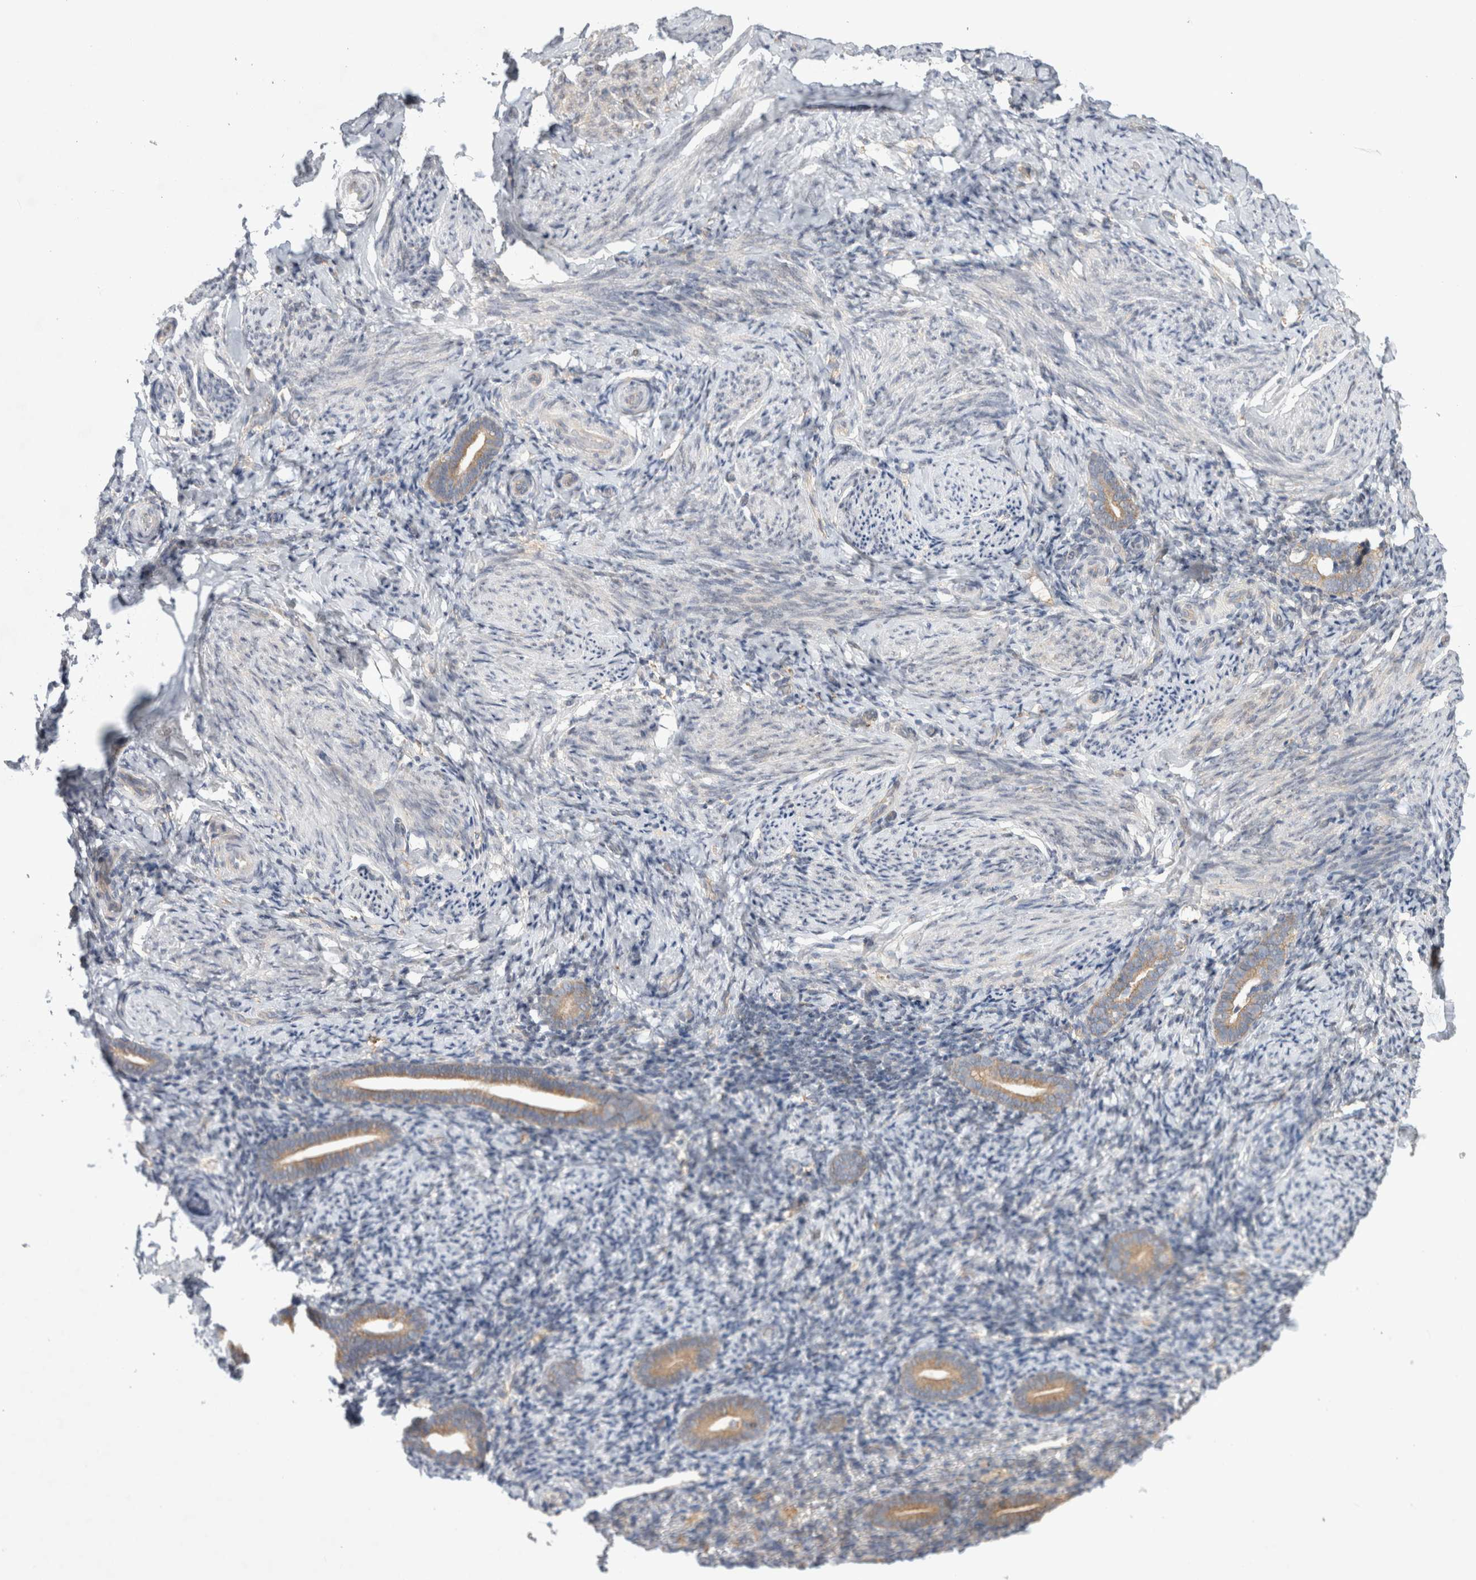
{"staining": {"intensity": "weak", "quantity": "<25%", "location": "cytoplasmic/membranous"}, "tissue": "endometrium", "cell_type": "Cells in endometrial stroma", "image_type": "normal", "snomed": [{"axis": "morphology", "description": "Normal tissue, NOS"}, {"axis": "topography", "description": "Endometrium"}], "caption": "Endometrium stained for a protein using IHC reveals no staining cells in endometrial stroma.", "gene": "CDCA7L", "patient": {"sex": "female", "age": 51}}